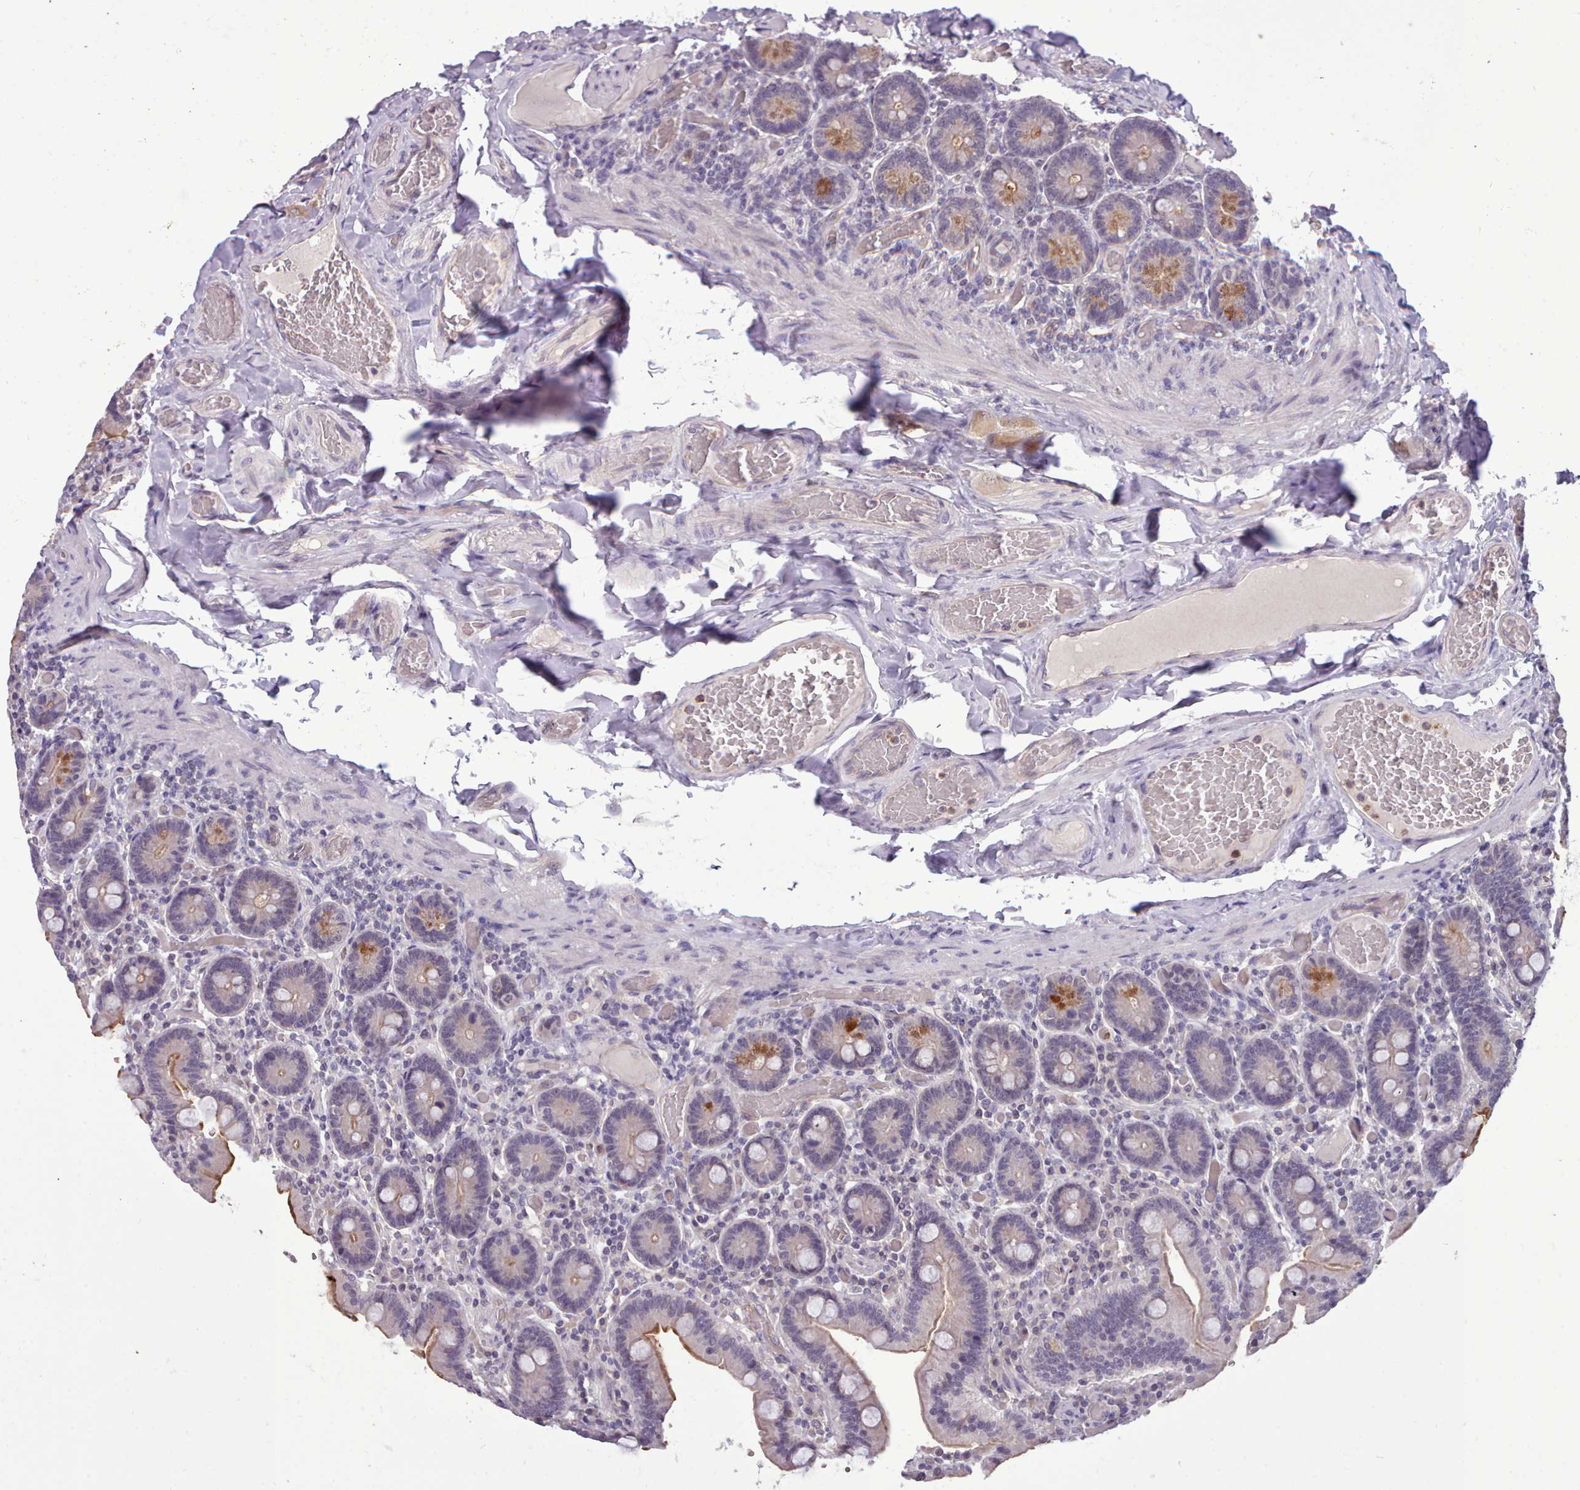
{"staining": {"intensity": "moderate", "quantity": "<25%", "location": "cytoplasmic/membranous"}, "tissue": "duodenum", "cell_type": "Glandular cells", "image_type": "normal", "snomed": [{"axis": "morphology", "description": "Normal tissue, NOS"}, {"axis": "topography", "description": "Duodenum"}], "caption": "Protein staining demonstrates moderate cytoplasmic/membranous positivity in approximately <25% of glandular cells in unremarkable duodenum.", "gene": "KCTD16", "patient": {"sex": "female", "age": 62}}